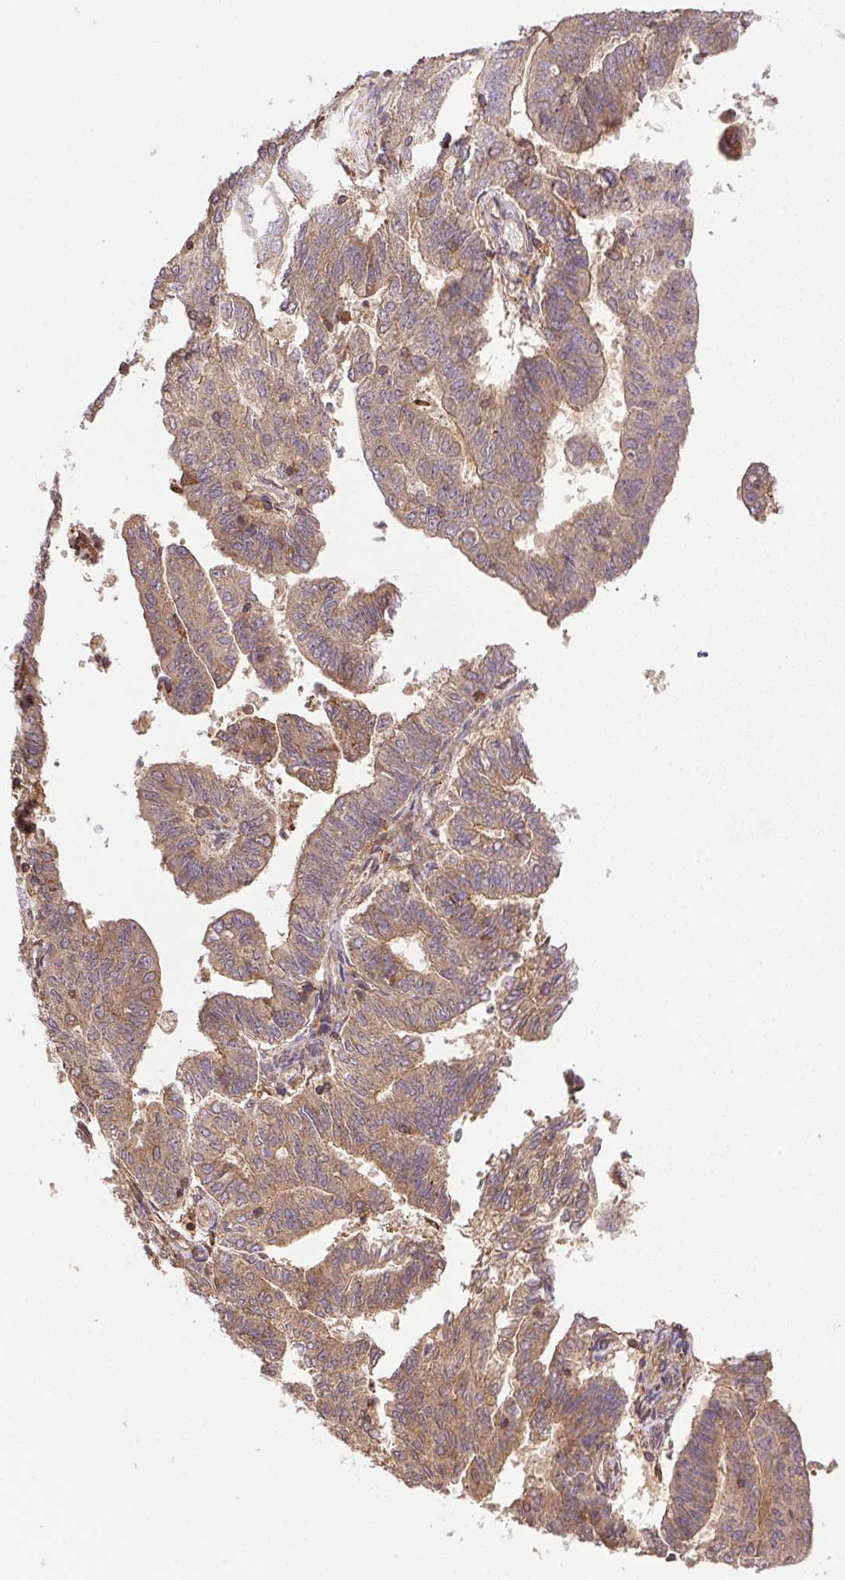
{"staining": {"intensity": "weak", "quantity": ">75%", "location": "cytoplasmic/membranous"}, "tissue": "endometrial cancer", "cell_type": "Tumor cells", "image_type": "cancer", "snomed": [{"axis": "morphology", "description": "Adenocarcinoma, NOS"}, {"axis": "topography", "description": "Endometrium"}], "caption": "Tumor cells display low levels of weak cytoplasmic/membranous expression in about >75% of cells in endometrial cancer.", "gene": "MEX3D", "patient": {"sex": "female", "age": 82}}